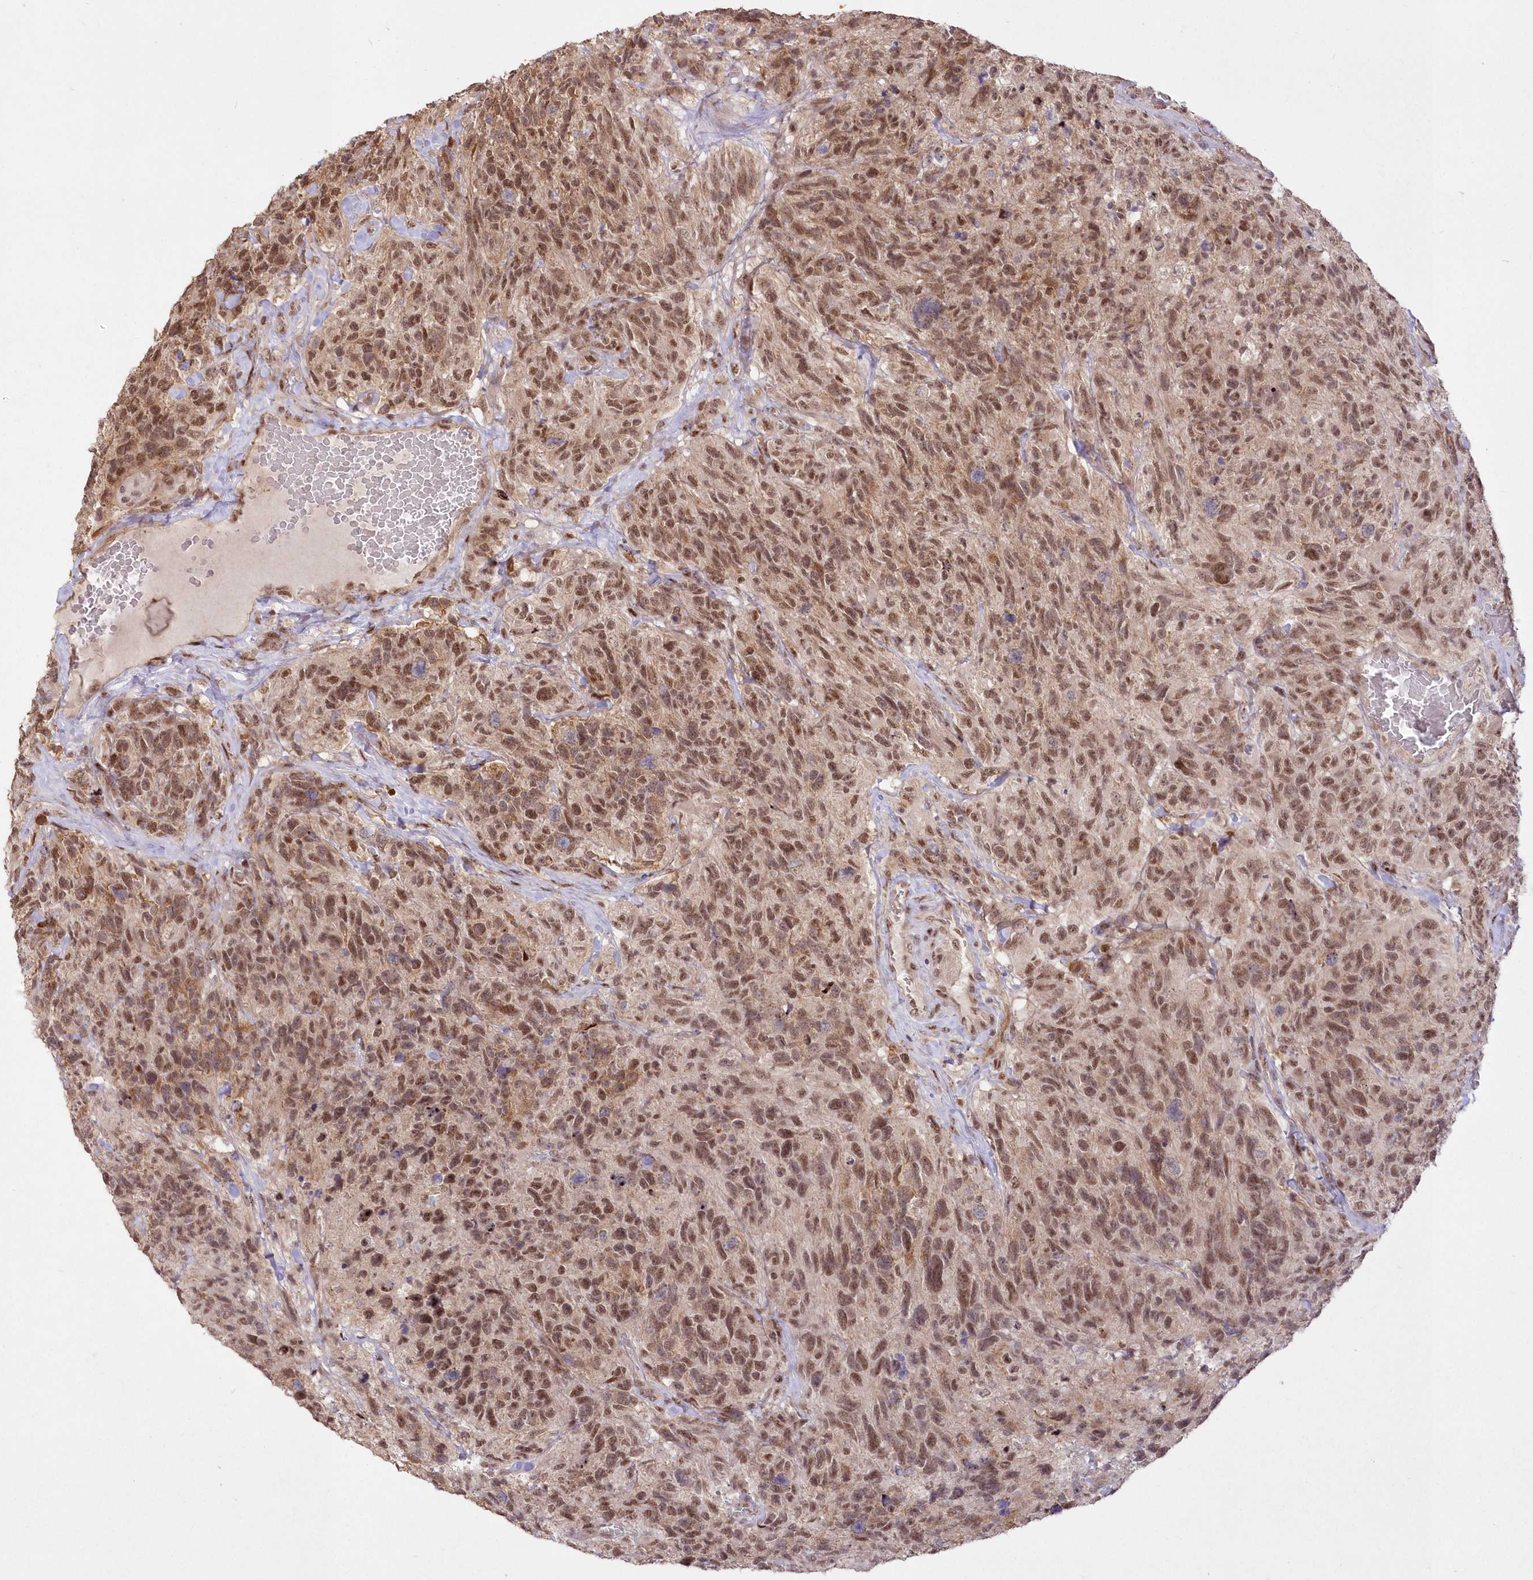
{"staining": {"intensity": "moderate", "quantity": ">75%", "location": "cytoplasmic/membranous,nuclear"}, "tissue": "glioma", "cell_type": "Tumor cells", "image_type": "cancer", "snomed": [{"axis": "morphology", "description": "Glioma, malignant, High grade"}, {"axis": "topography", "description": "Brain"}], "caption": "Glioma stained with DAB (3,3'-diaminobenzidine) immunohistochemistry (IHC) reveals medium levels of moderate cytoplasmic/membranous and nuclear positivity in approximately >75% of tumor cells.", "gene": "WBP1L", "patient": {"sex": "male", "age": 69}}